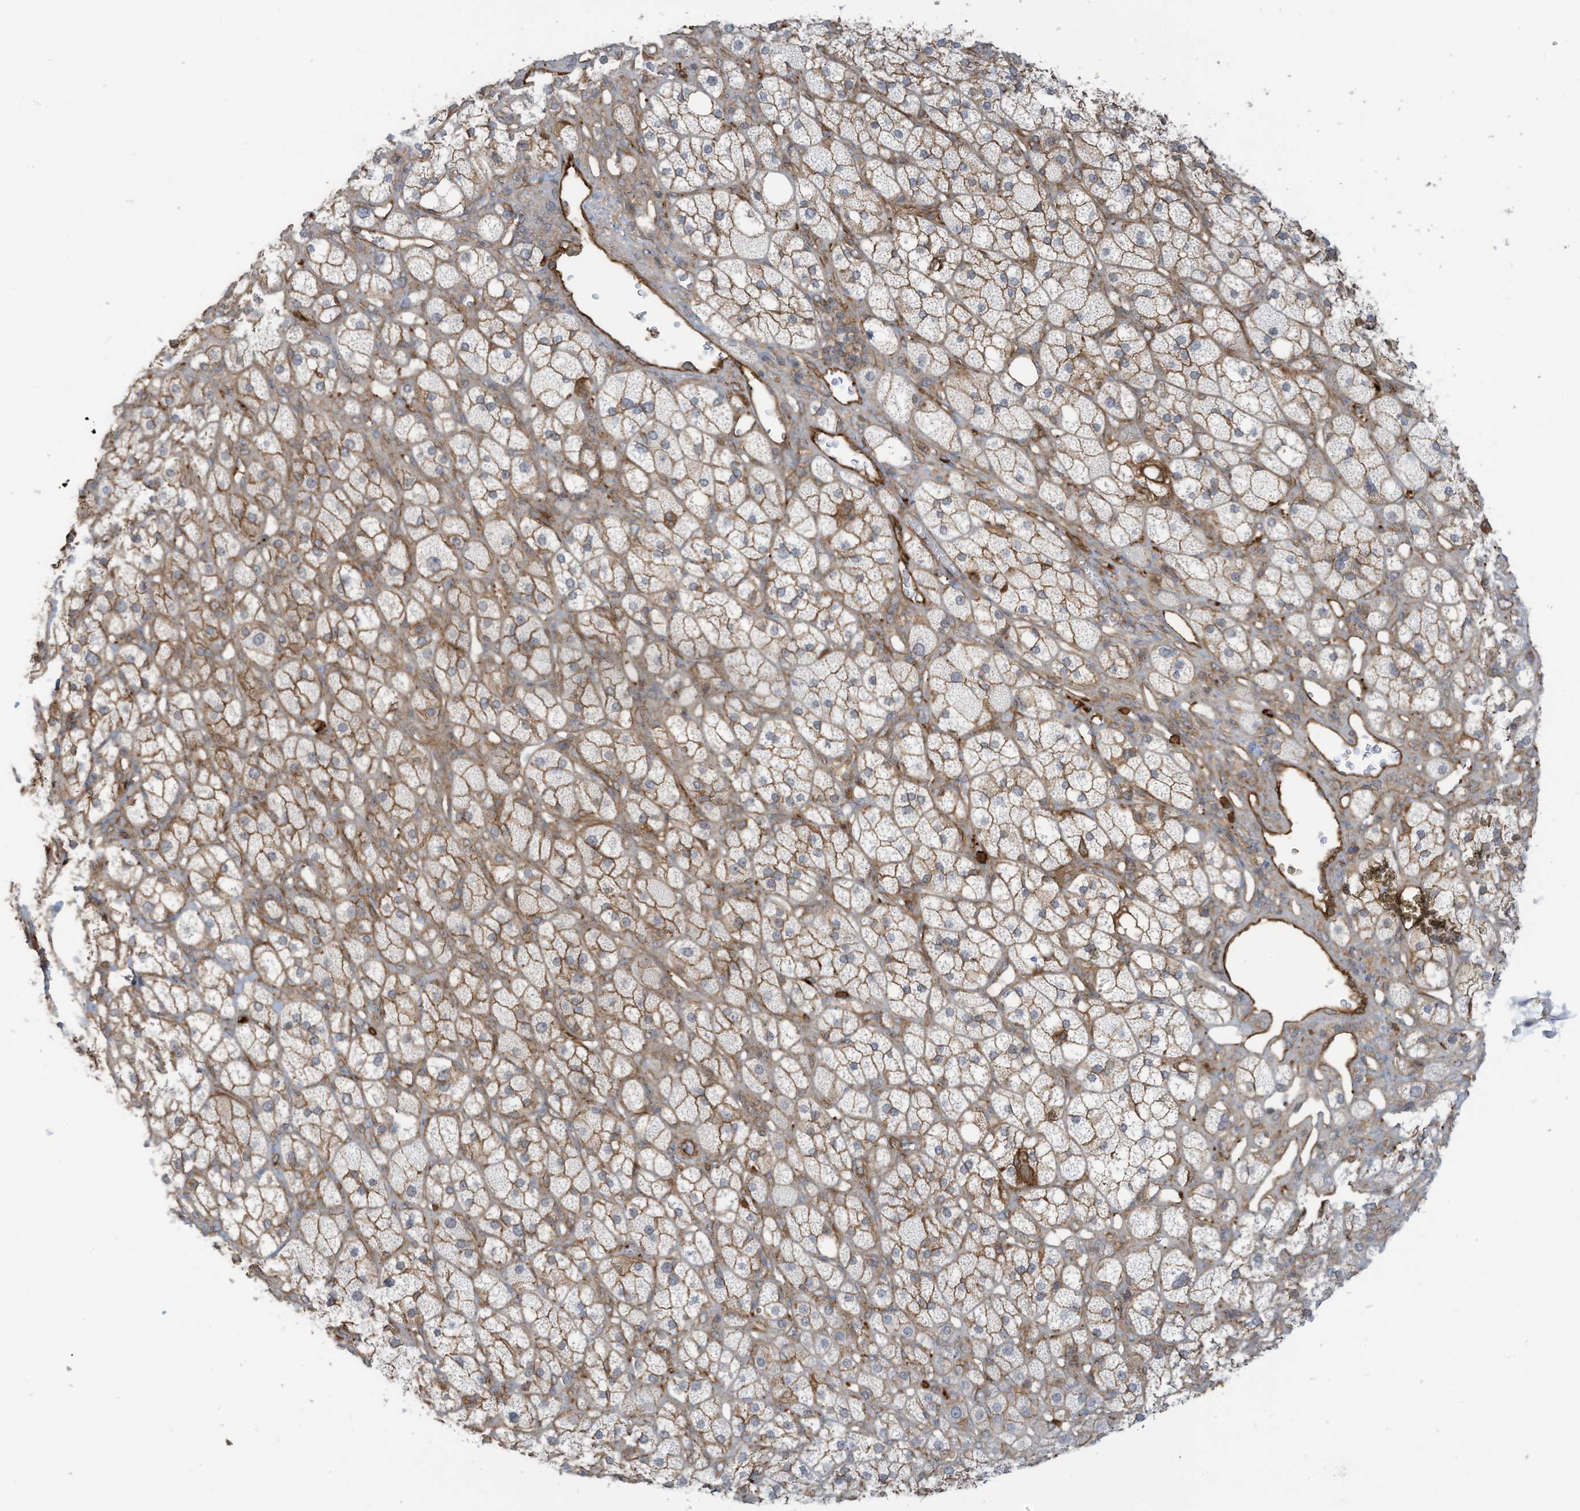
{"staining": {"intensity": "moderate", "quantity": ">75%", "location": "cytoplasmic/membranous"}, "tissue": "adrenal gland", "cell_type": "Glandular cells", "image_type": "normal", "snomed": [{"axis": "morphology", "description": "Normal tissue, NOS"}, {"axis": "topography", "description": "Adrenal gland"}], "caption": "IHC (DAB (3,3'-diaminobenzidine)) staining of benign adrenal gland reveals moderate cytoplasmic/membranous protein expression in approximately >75% of glandular cells. (Brightfield microscopy of DAB IHC at high magnification).", "gene": "SLC9A2", "patient": {"sex": "male", "age": 61}}